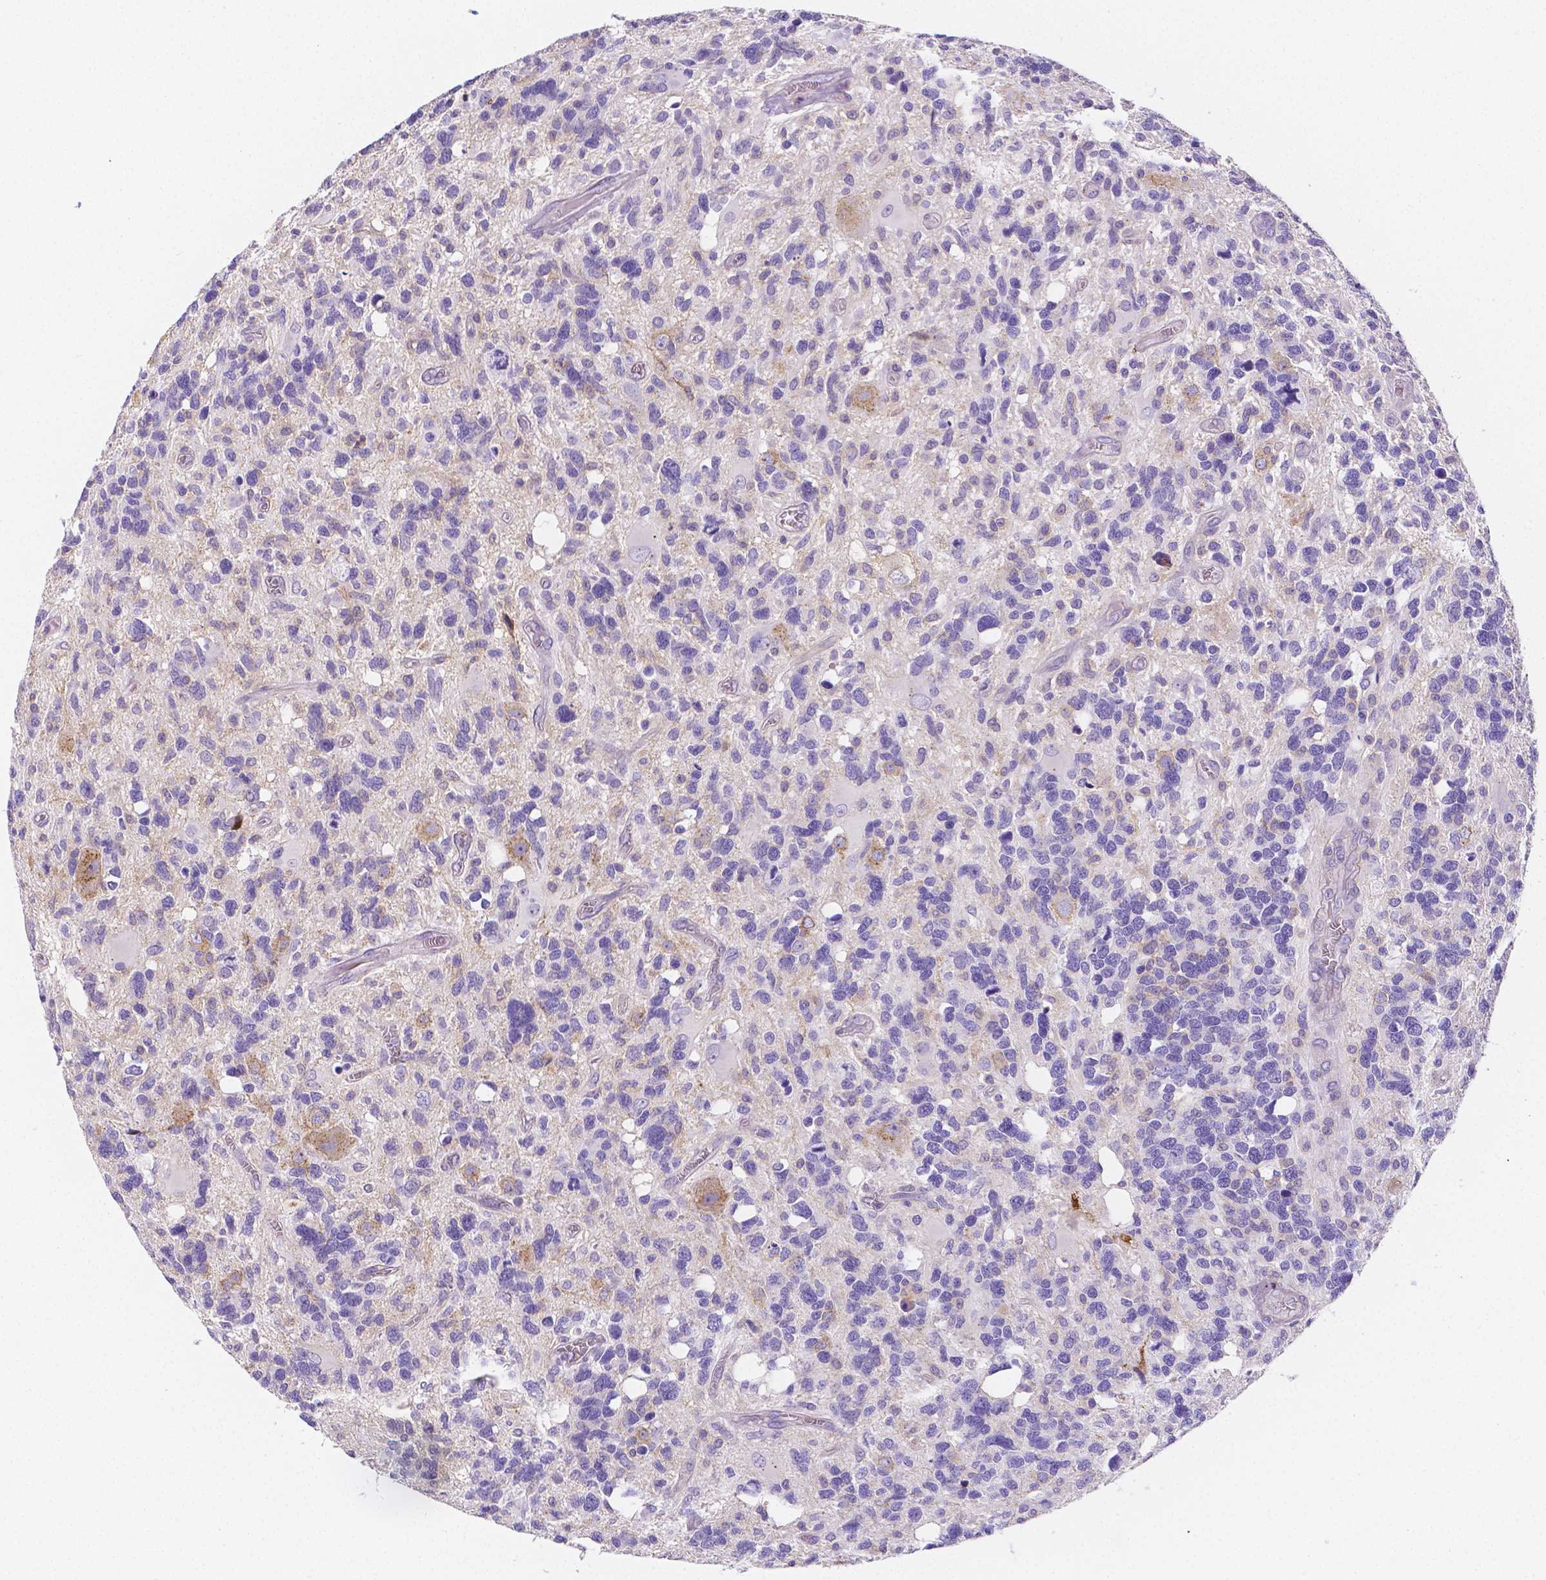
{"staining": {"intensity": "negative", "quantity": "none", "location": "none"}, "tissue": "glioma", "cell_type": "Tumor cells", "image_type": "cancer", "snomed": [{"axis": "morphology", "description": "Glioma, malignant, High grade"}, {"axis": "topography", "description": "Brain"}], "caption": "Tumor cells show no significant protein staining in glioma.", "gene": "GABRD", "patient": {"sex": "male", "age": 49}}